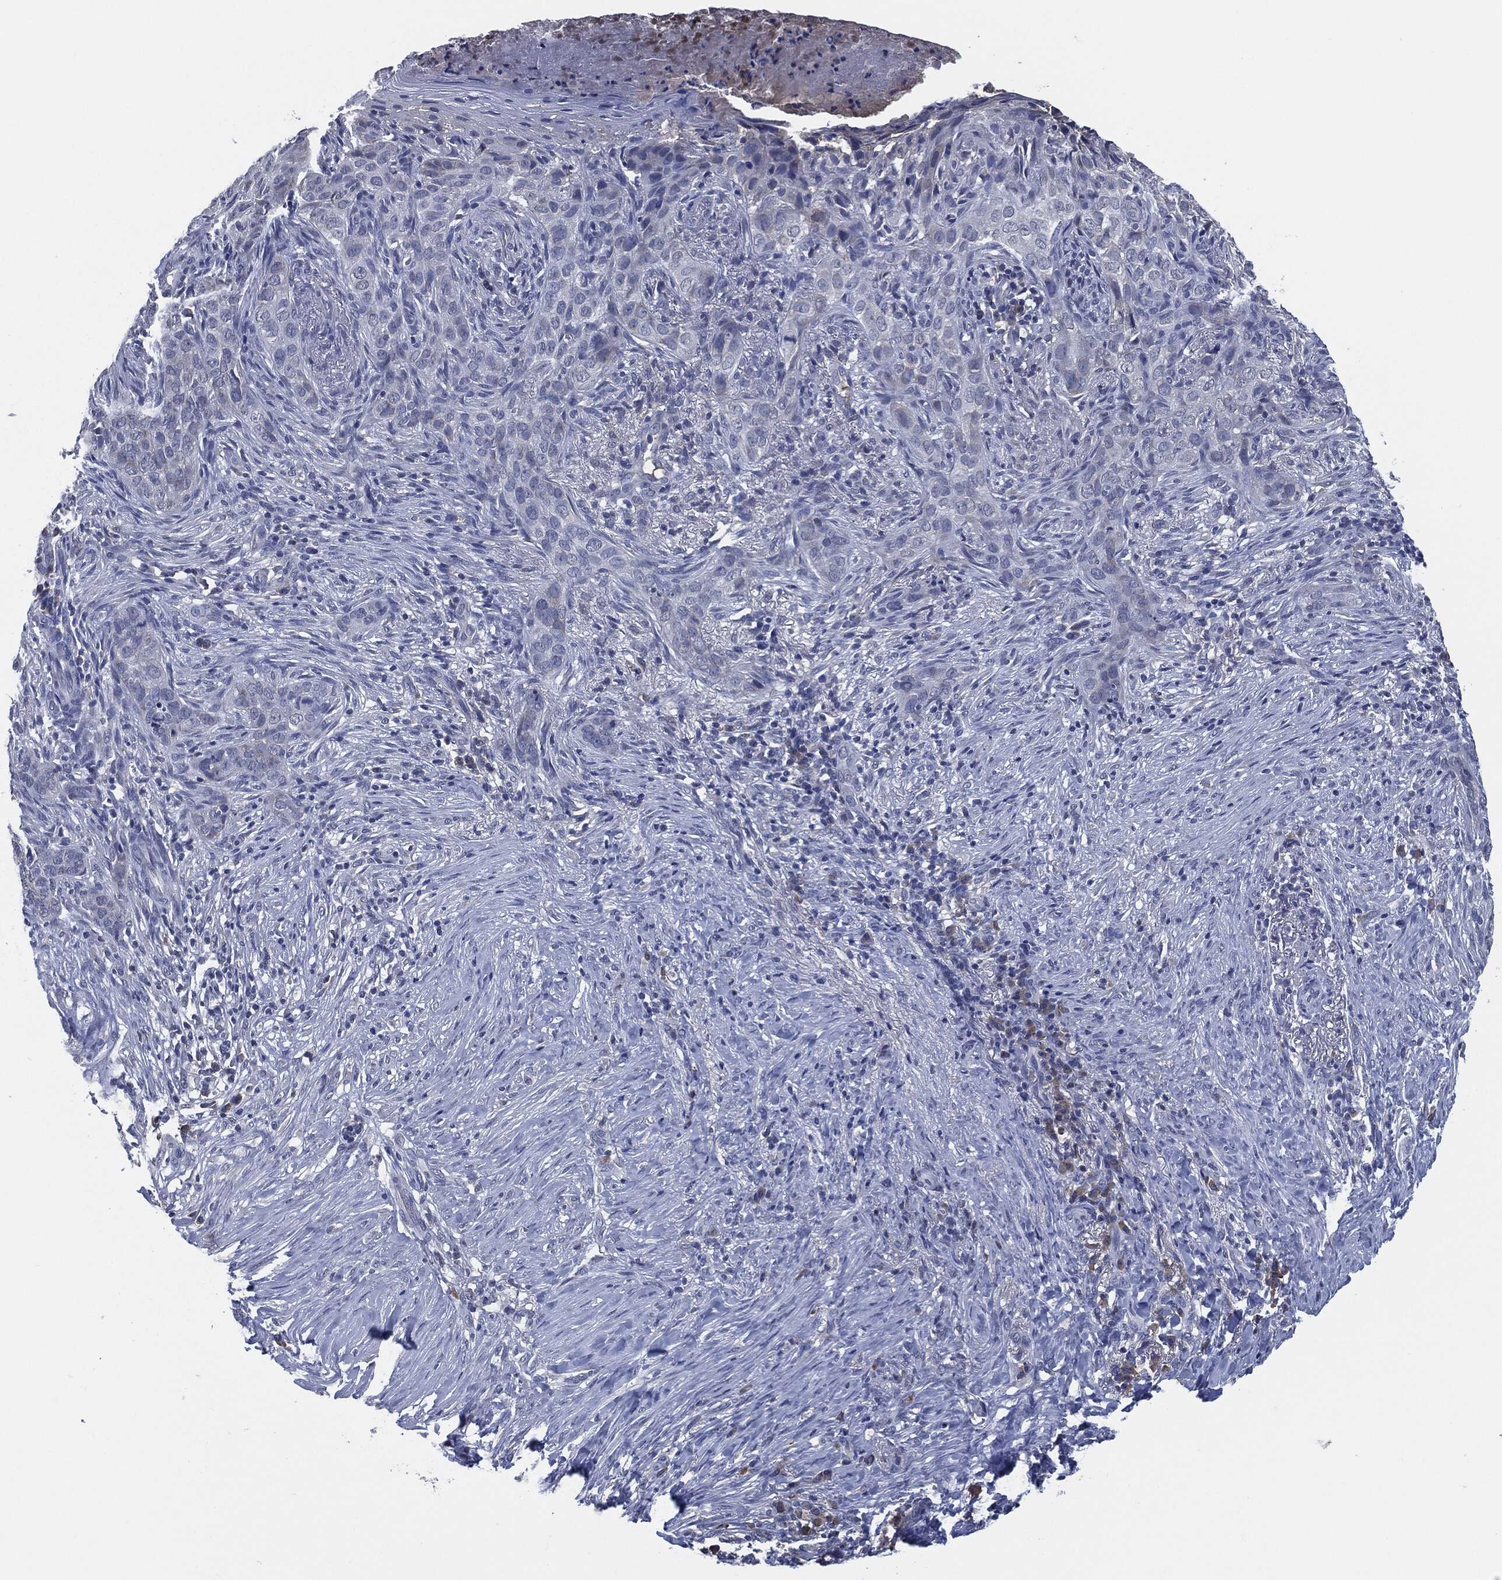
{"staining": {"intensity": "negative", "quantity": "none", "location": "none"}, "tissue": "skin cancer", "cell_type": "Tumor cells", "image_type": "cancer", "snomed": [{"axis": "morphology", "description": "Squamous cell carcinoma, NOS"}, {"axis": "topography", "description": "Skin"}], "caption": "Immunohistochemistry (IHC) histopathology image of neoplastic tissue: human squamous cell carcinoma (skin) stained with DAB demonstrates no significant protein staining in tumor cells.", "gene": "IL2RG", "patient": {"sex": "male", "age": 88}}